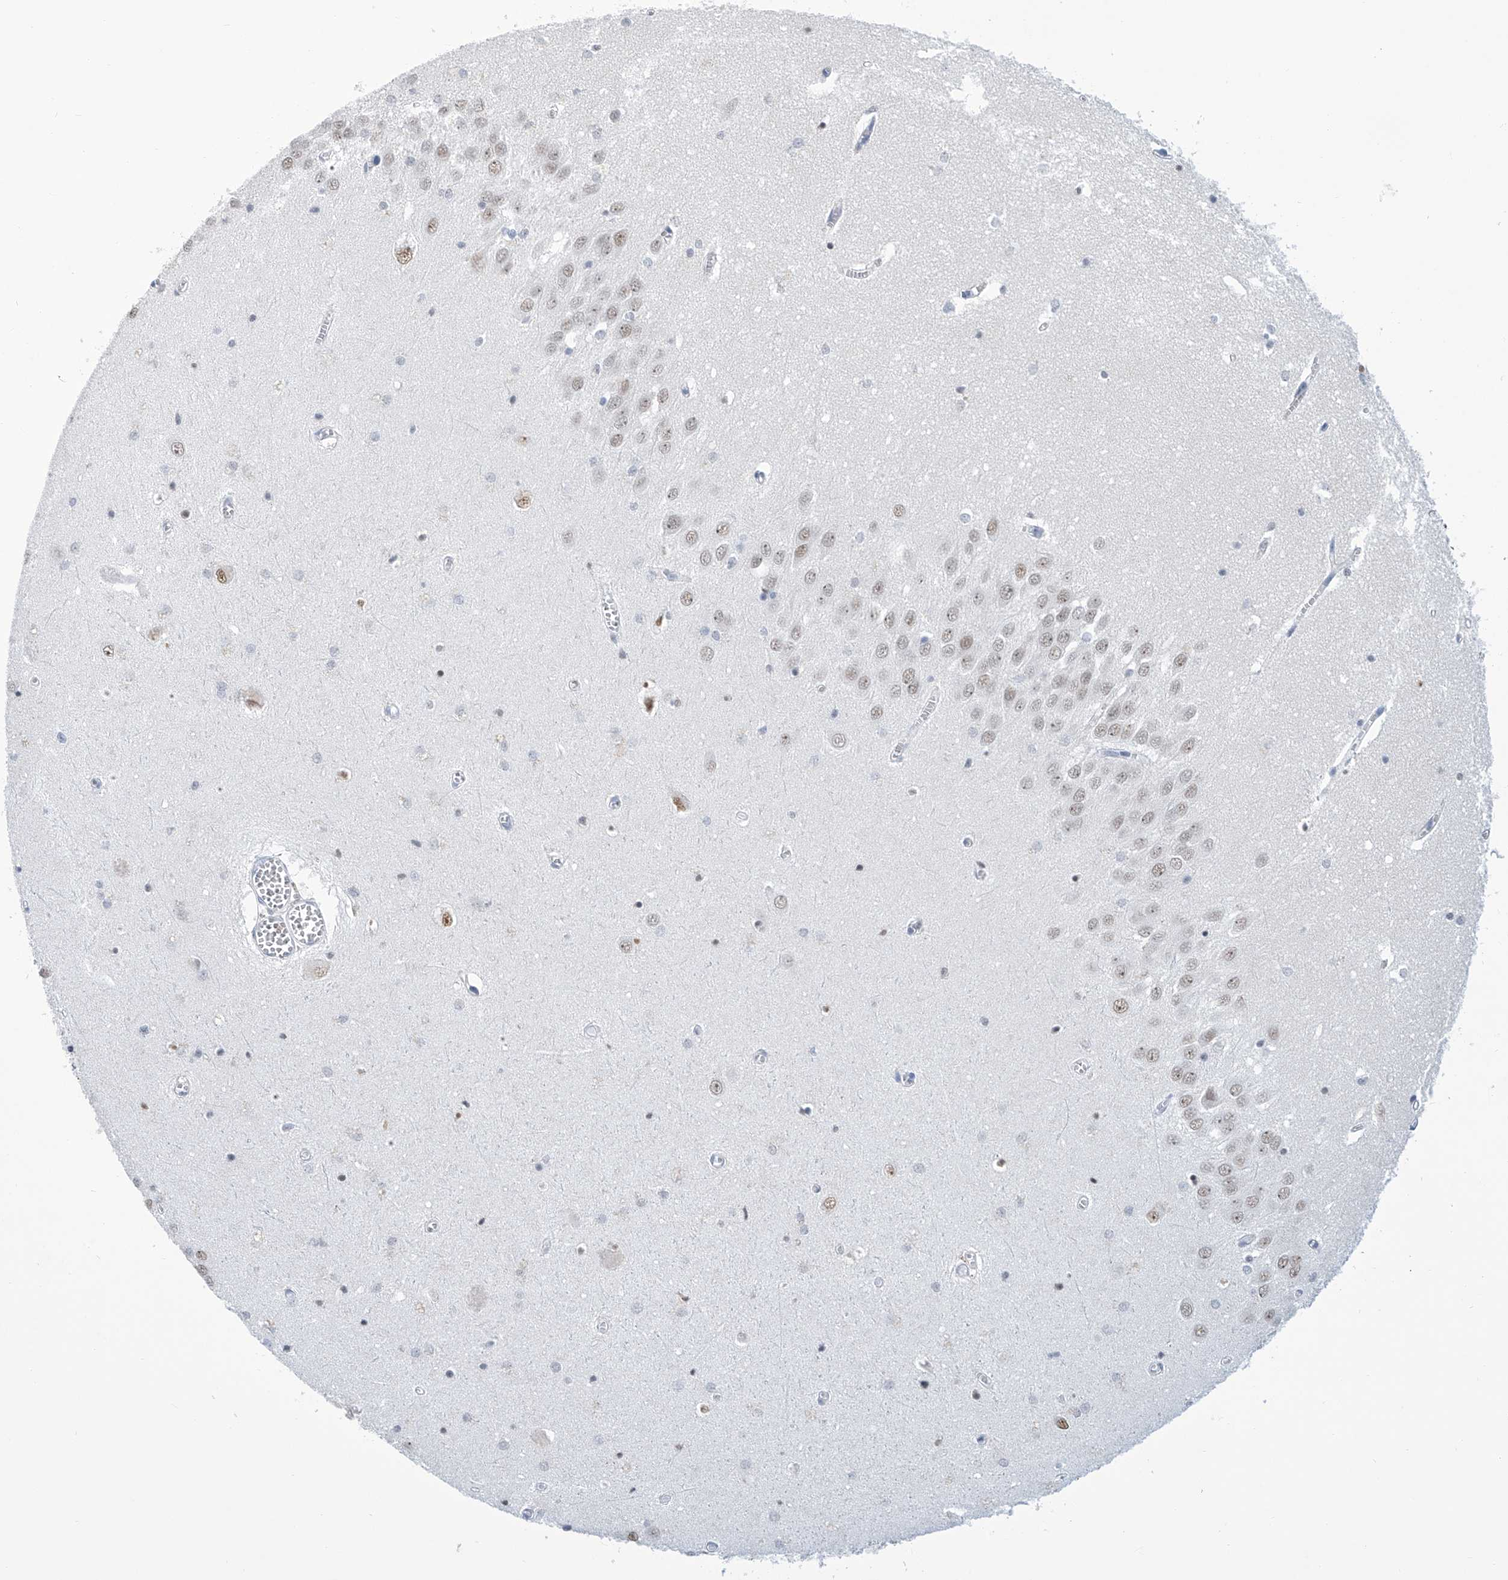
{"staining": {"intensity": "weak", "quantity": "<25%", "location": "nuclear"}, "tissue": "hippocampus", "cell_type": "Glial cells", "image_type": "normal", "snomed": [{"axis": "morphology", "description": "Normal tissue, NOS"}, {"axis": "topography", "description": "Hippocampus"}], "caption": "Image shows no significant protein expression in glial cells of benign hippocampus. (DAB immunohistochemistry (IHC) visualized using brightfield microscopy, high magnification).", "gene": "SREBF2", "patient": {"sex": "male", "age": 70}}